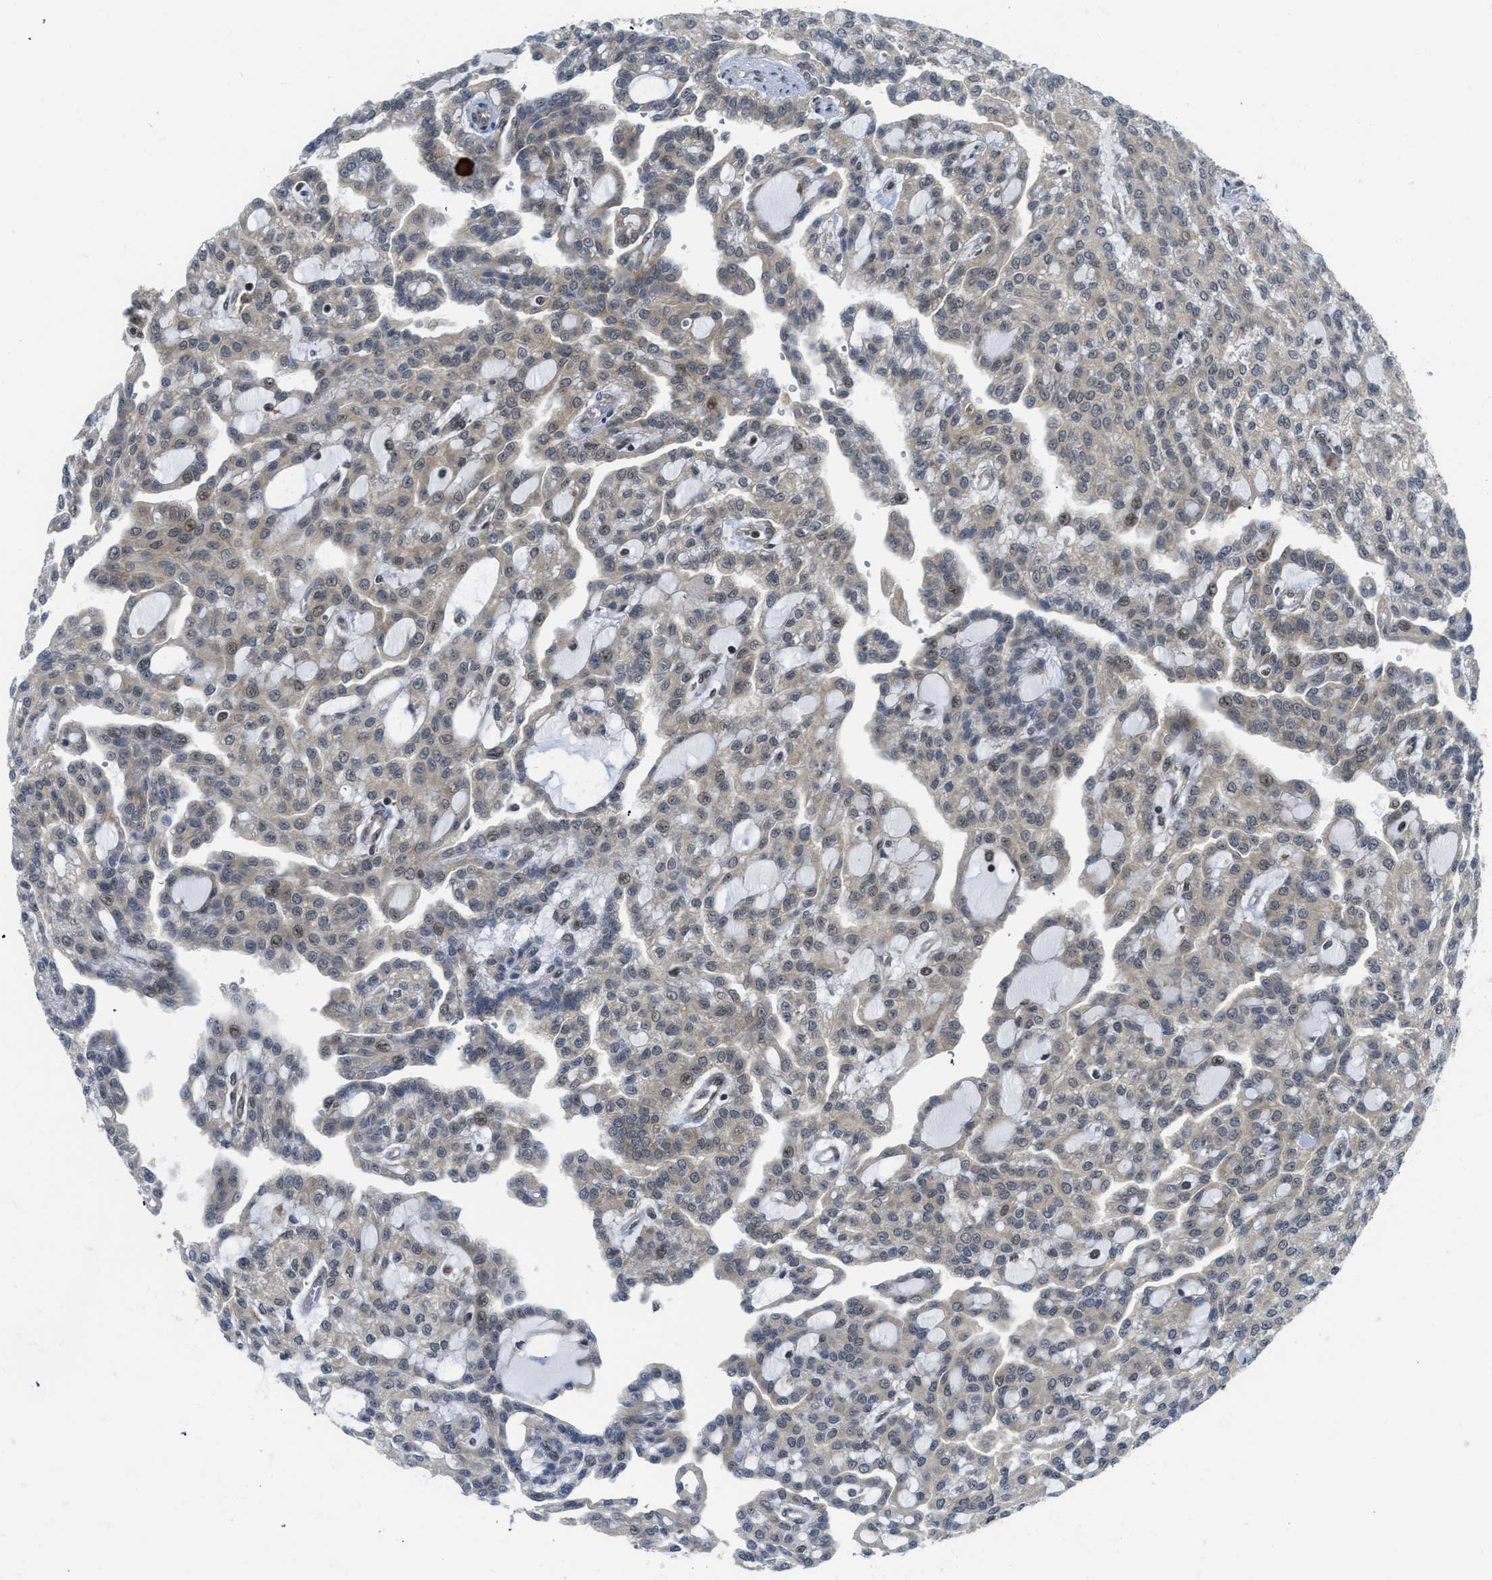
{"staining": {"intensity": "weak", "quantity": "<25%", "location": "nuclear"}, "tissue": "renal cancer", "cell_type": "Tumor cells", "image_type": "cancer", "snomed": [{"axis": "morphology", "description": "Adenocarcinoma, NOS"}, {"axis": "topography", "description": "Kidney"}], "caption": "A high-resolution micrograph shows immunohistochemistry (IHC) staining of renal adenocarcinoma, which exhibits no significant expression in tumor cells. (DAB (3,3'-diaminobenzidine) IHC with hematoxylin counter stain).", "gene": "TACC1", "patient": {"sex": "male", "age": 63}}